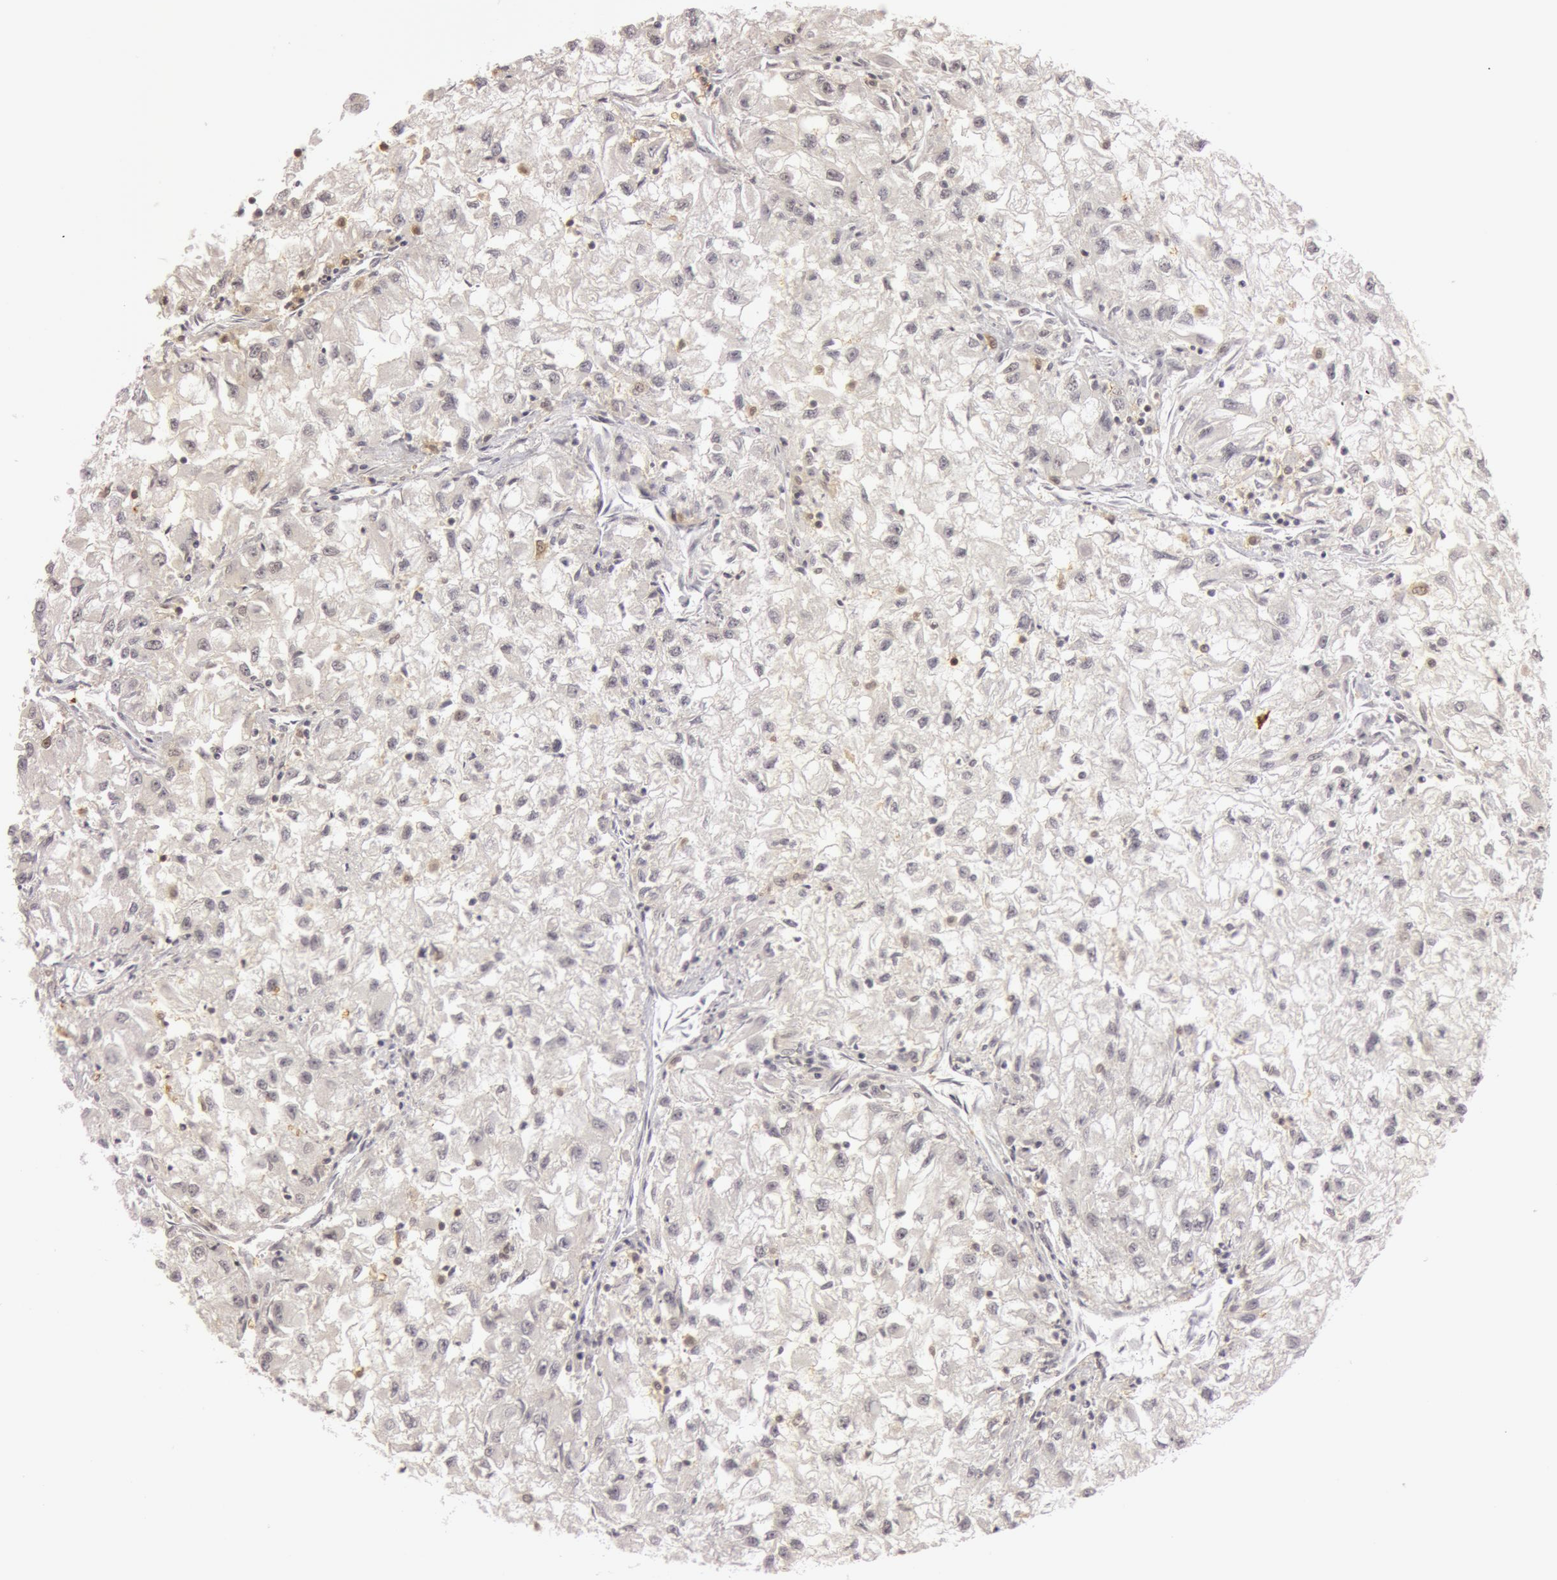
{"staining": {"intensity": "negative", "quantity": "none", "location": "none"}, "tissue": "renal cancer", "cell_type": "Tumor cells", "image_type": "cancer", "snomed": [{"axis": "morphology", "description": "Adenocarcinoma, NOS"}, {"axis": "topography", "description": "Kidney"}], "caption": "DAB (3,3'-diaminobenzidine) immunohistochemical staining of human renal adenocarcinoma exhibits no significant staining in tumor cells.", "gene": "OASL", "patient": {"sex": "male", "age": 59}}